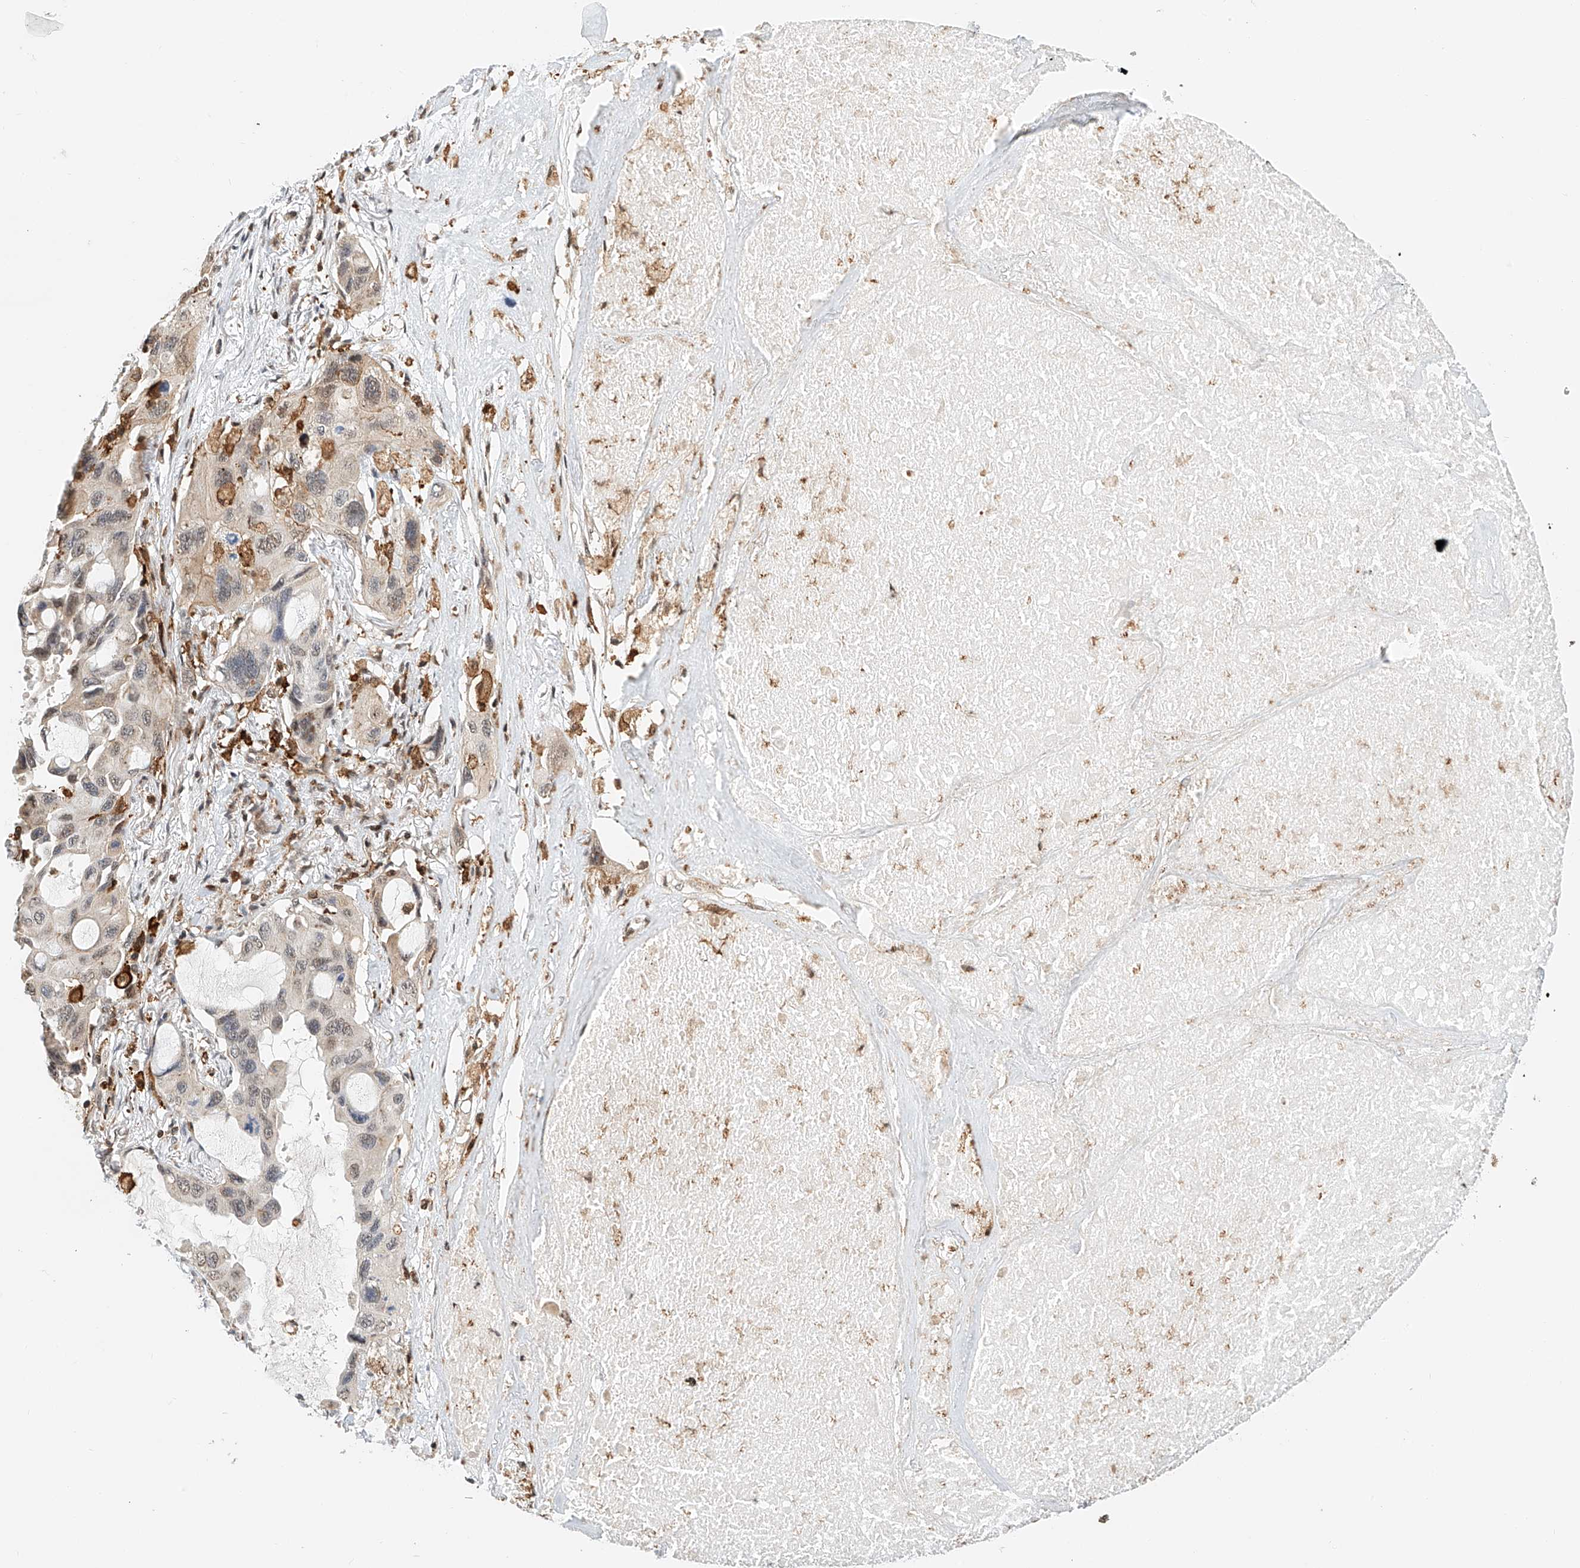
{"staining": {"intensity": "weak", "quantity": "25%-75%", "location": "nuclear"}, "tissue": "lung cancer", "cell_type": "Tumor cells", "image_type": "cancer", "snomed": [{"axis": "morphology", "description": "Squamous cell carcinoma, NOS"}, {"axis": "topography", "description": "Lung"}], "caption": "Brown immunohistochemical staining in lung cancer (squamous cell carcinoma) exhibits weak nuclear expression in approximately 25%-75% of tumor cells. Immunohistochemistry stains the protein in brown and the nuclei are stained blue.", "gene": "MICAL1", "patient": {"sex": "female", "age": 73}}